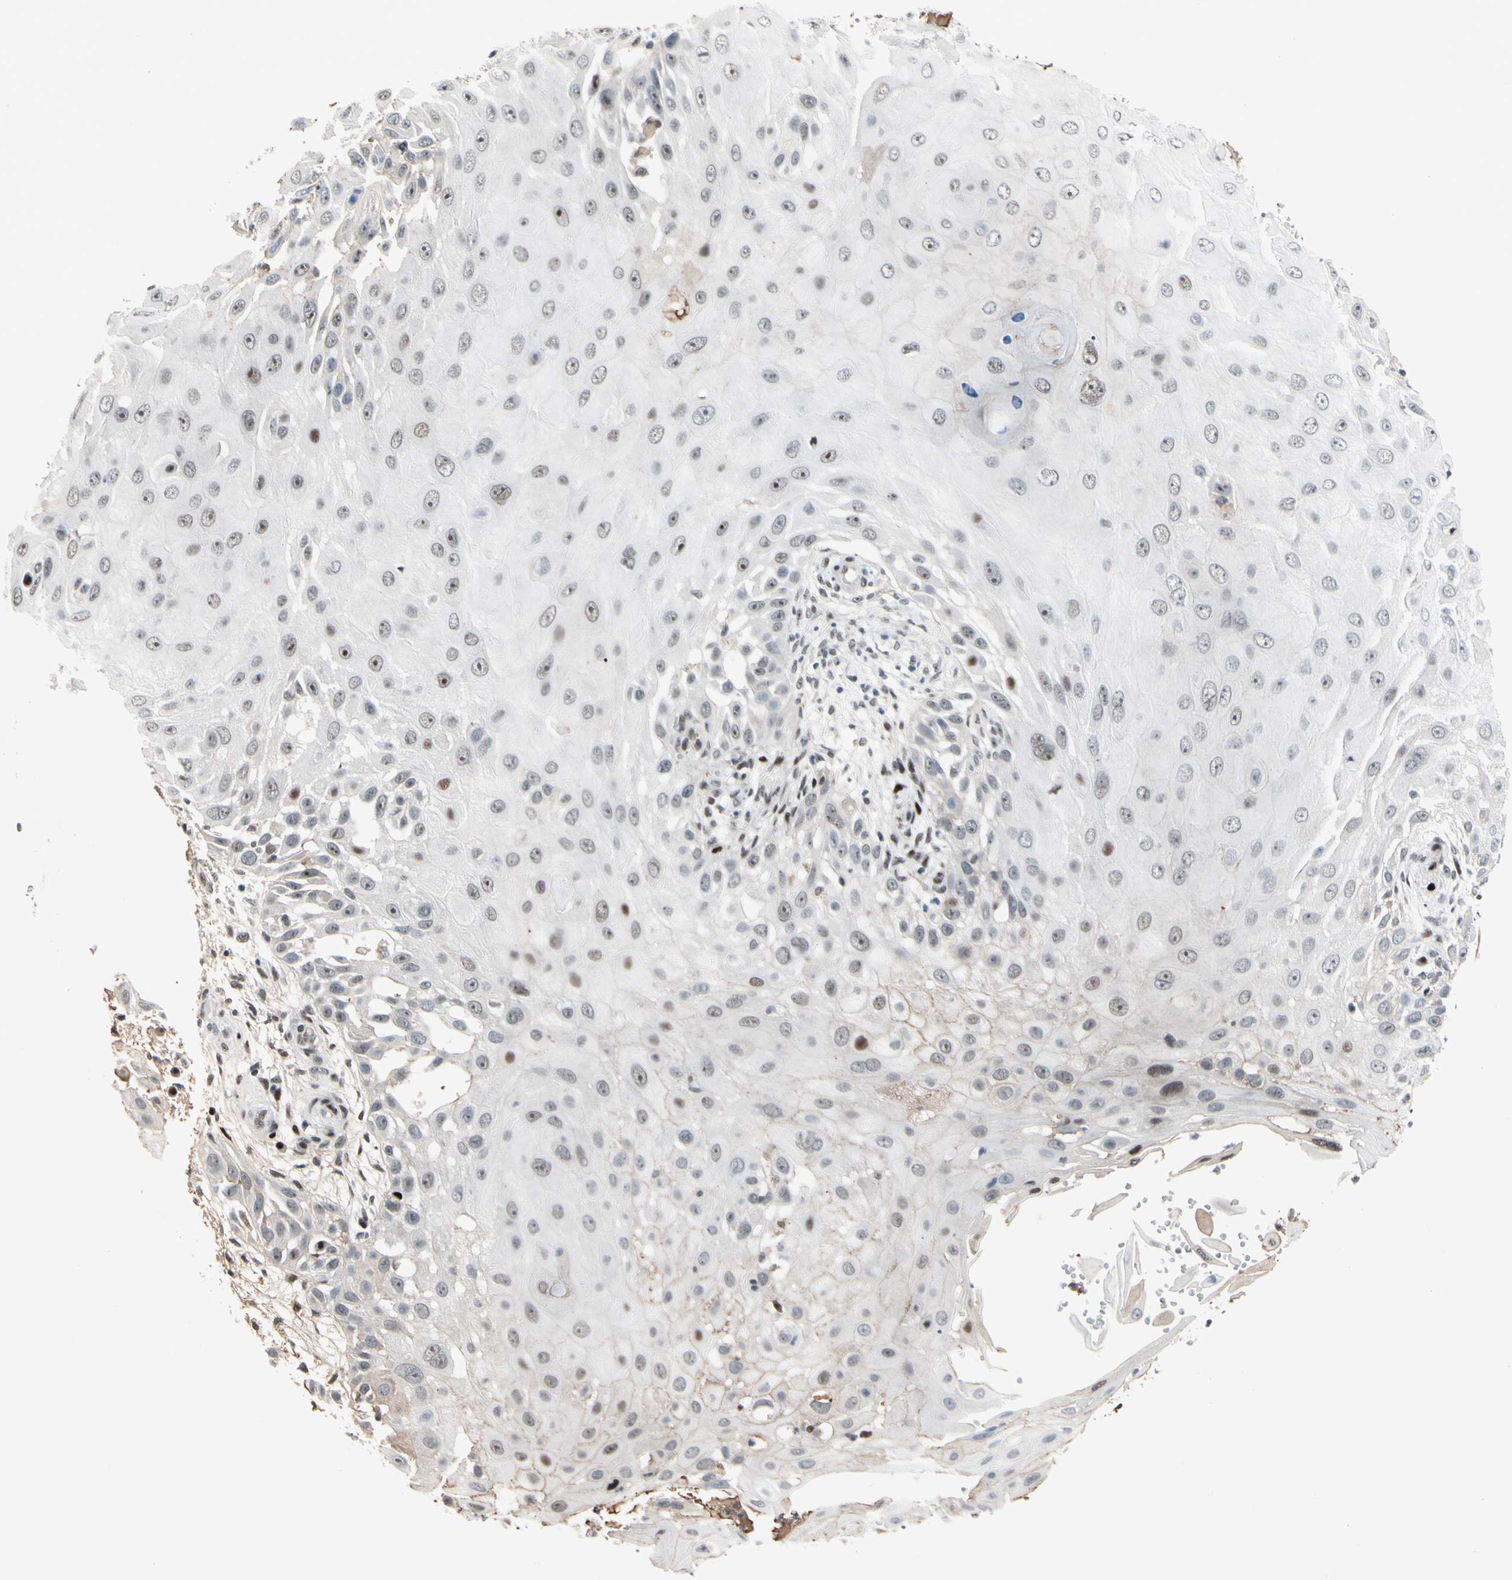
{"staining": {"intensity": "weak", "quantity": "25%-75%", "location": "nuclear"}, "tissue": "skin cancer", "cell_type": "Tumor cells", "image_type": "cancer", "snomed": [{"axis": "morphology", "description": "Squamous cell carcinoma, NOS"}, {"axis": "topography", "description": "Skin"}], "caption": "This photomicrograph demonstrates skin cancer (squamous cell carcinoma) stained with immunohistochemistry to label a protein in brown. The nuclear of tumor cells show weak positivity for the protein. Nuclei are counter-stained blue.", "gene": "FOXO3", "patient": {"sex": "female", "age": 44}}